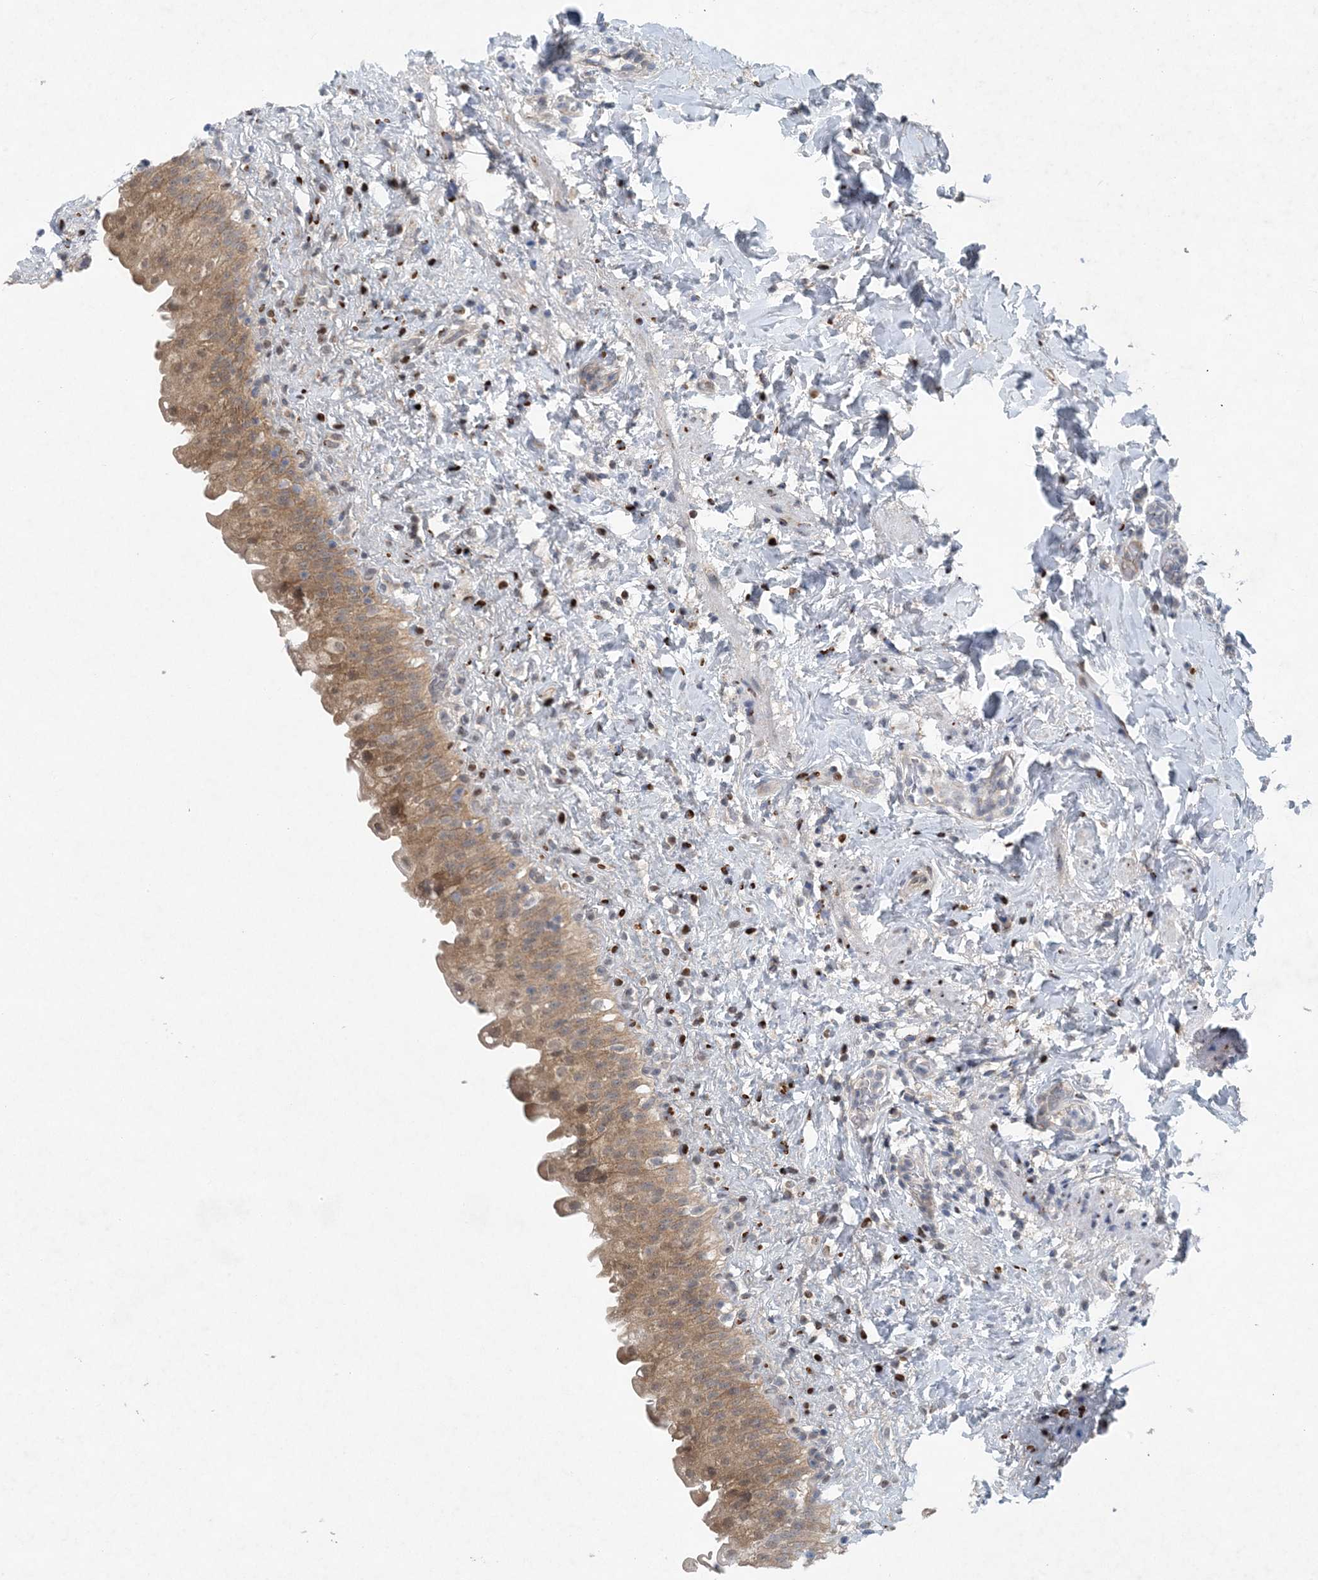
{"staining": {"intensity": "moderate", "quantity": "25%-75%", "location": "cytoplasmic/membranous,nuclear"}, "tissue": "urinary bladder", "cell_type": "Urothelial cells", "image_type": "normal", "snomed": [{"axis": "morphology", "description": "Normal tissue, NOS"}, {"axis": "topography", "description": "Urinary bladder"}], "caption": "The photomicrograph demonstrates immunohistochemical staining of unremarkable urinary bladder. There is moderate cytoplasmic/membranous,nuclear staining is seen in about 25%-75% of urothelial cells. The staining is performed using DAB brown chromogen to label protein expression. The nuclei are counter-stained blue using hematoxylin.", "gene": "HIKESHI", "patient": {"sex": "female", "age": 27}}